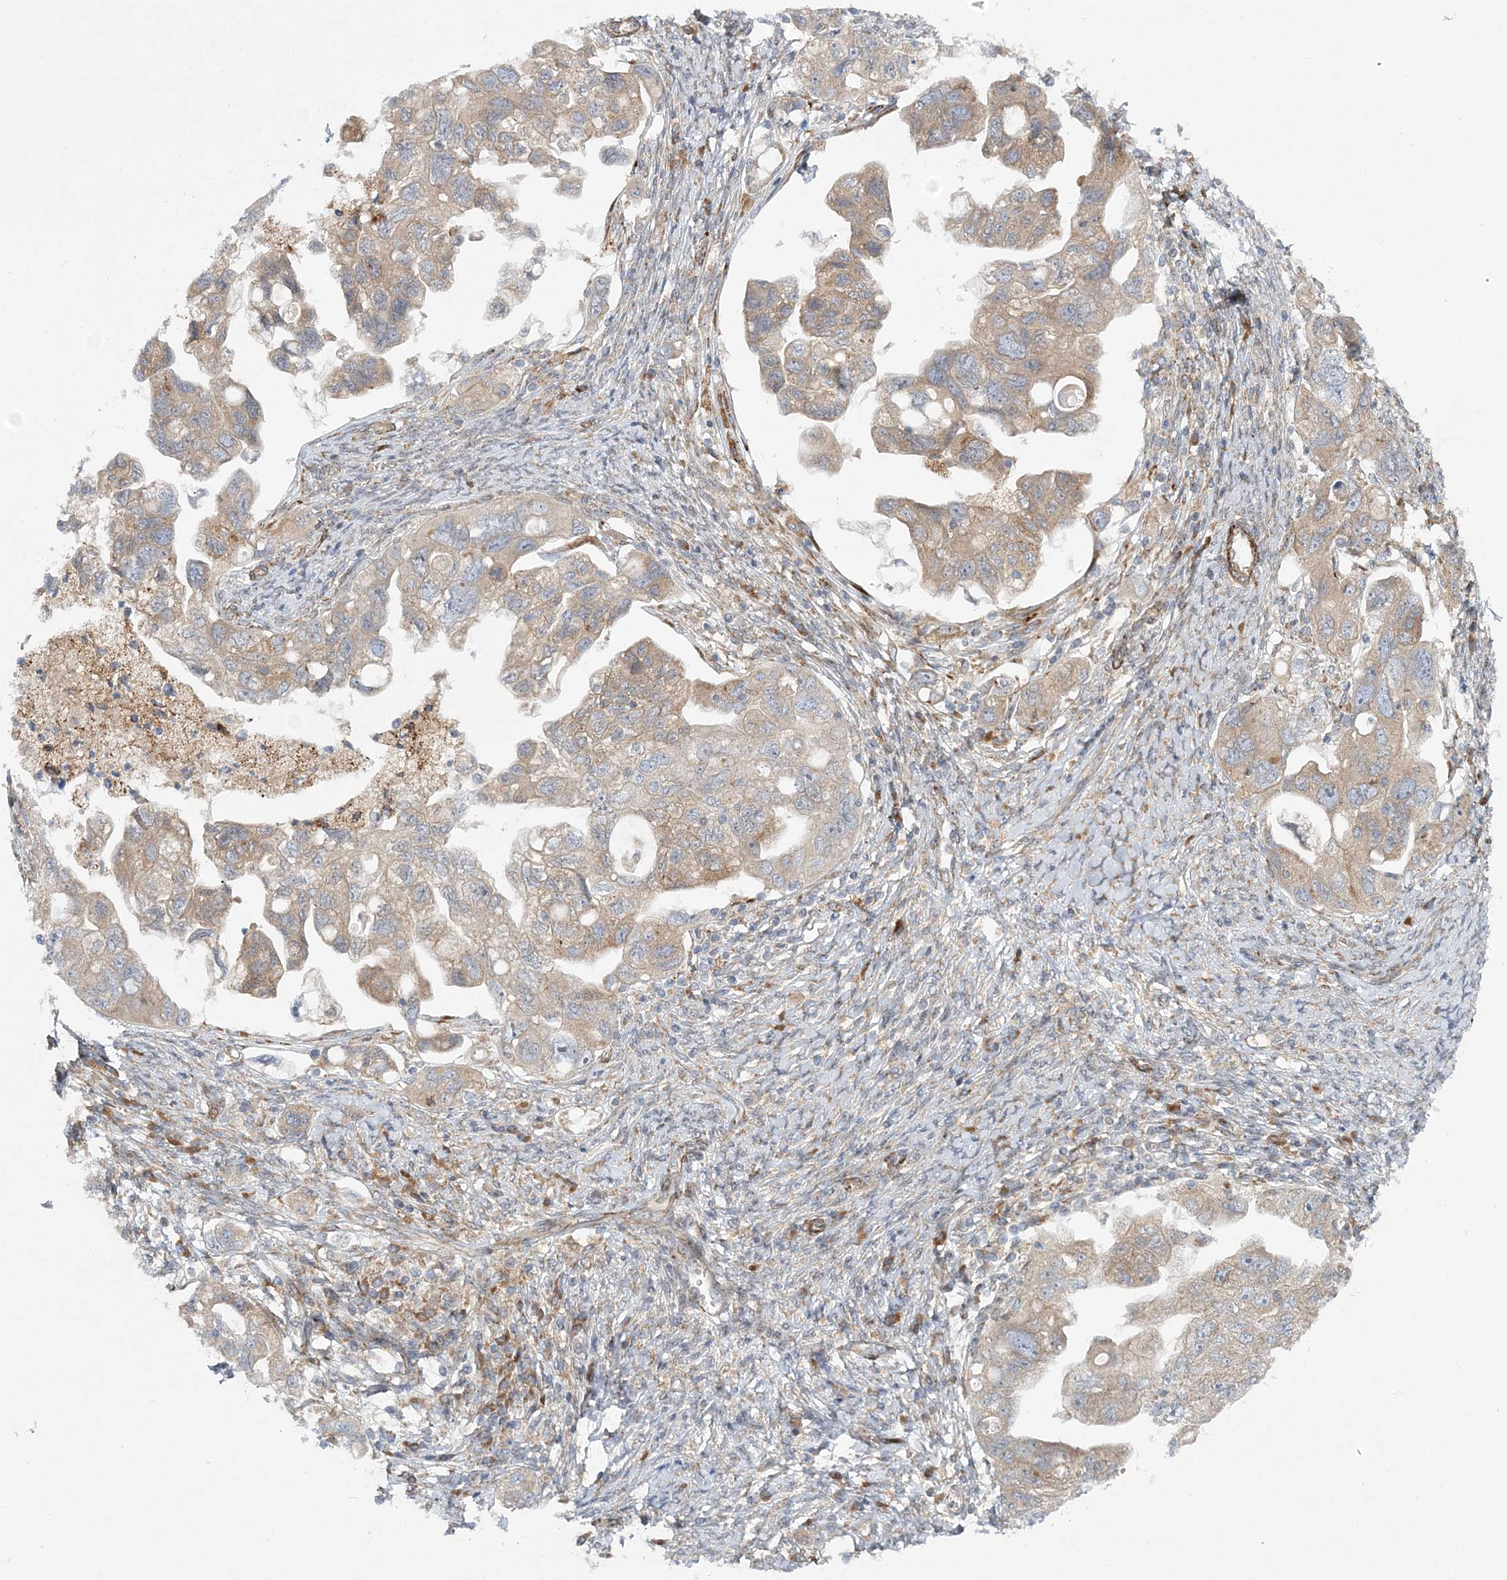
{"staining": {"intensity": "weak", "quantity": ">75%", "location": "cytoplasmic/membranous"}, "tissue": "ovarian cancer", "cell_type": "Tumor cells", "image_type": "cancer", "snomed": [{"axis": "morphology", "description": "Carcinoma, NOS"}, {"axis": "morphology", "description": "Cystadenocarcinoma, serous, NOS"}, {"axis": "topography", "description": "Ovary"}], "caption": "DAB (3,3'-diaminobenzidine) immunohistochemical staining of human carcinoma (ovarian) reveals weak cytoplasmic/membranous protein positivity in approximately >75% of tumor cells.", "gene": "NBAS", "patient": {"sex": "female", "age": 69}}